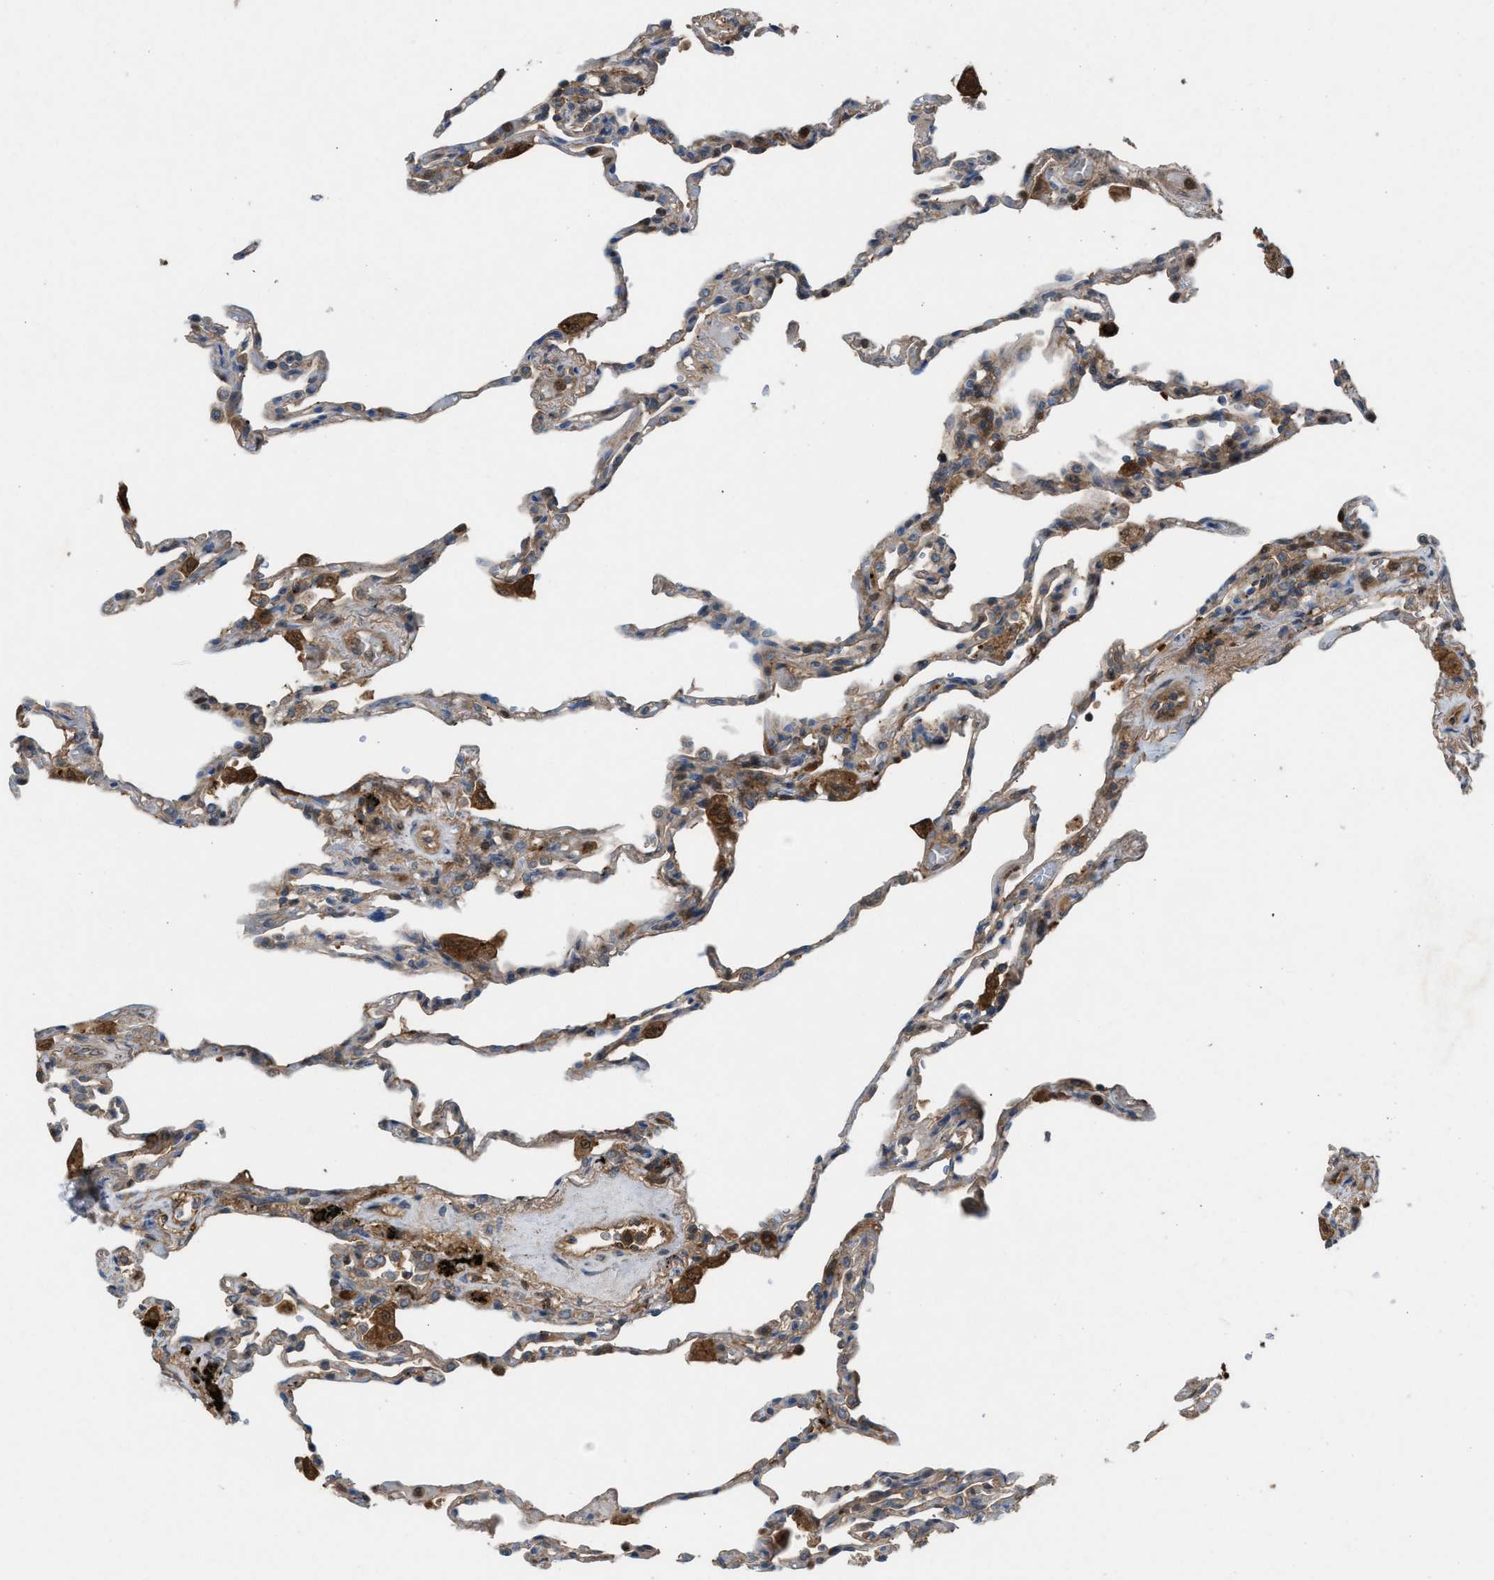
{"staining": {"intensity": "weak", "quantity": "<25%", "location": "cytoplasmic/membranous"}, "tissue": "lung", "cell_type": "Alveolar cells", "image_type": "normal", "snomed": [{"axis": "morphology", "description": "Normal tissue, NOS"}, {"axis": "topography", "description": "Lung"}], "caption": "A high-resolution micrograph shows IHC staining of unremarkable lung, which displays no significant expression in alveolar cells.", "gene": "TPK1", "patient": {"sex": "male", "age": 59}}